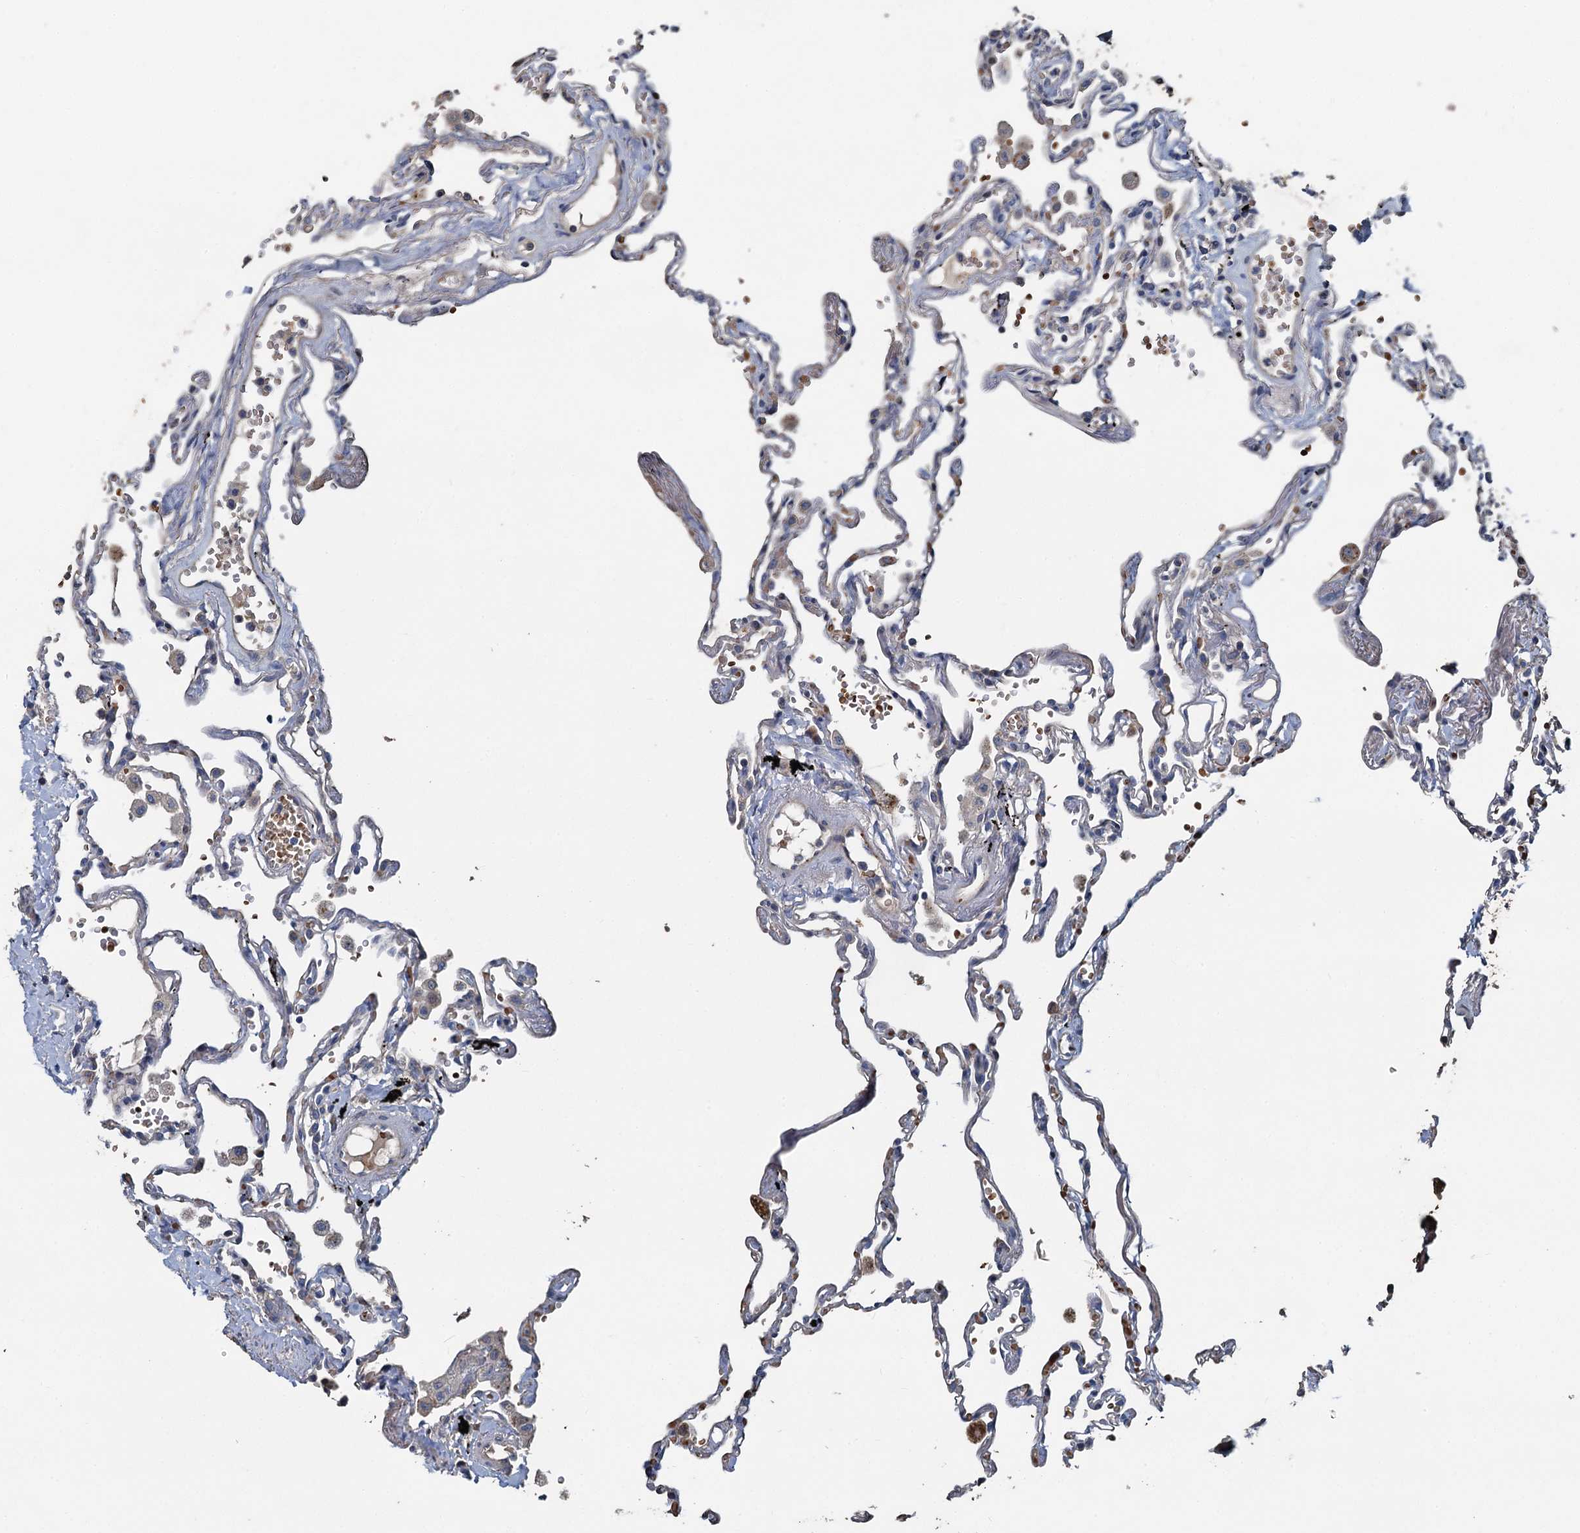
{"staining": {"intensity": "negative", "quantity": "none", "location": "none"}, "tissue": "lung", "cell_type": "Alveolar cells", "image_type": "normal", "snomed": [{"axis": "morphology", "description": "Normal tissue, NOS"}, {"axis": "topography", "description": "Lung"}], "caption": "Protein analysis of benign lung reveals no significant staining in alveolar cells.", "gene": "TCTN2", "patient": {"sex": "female", "age": 67}}